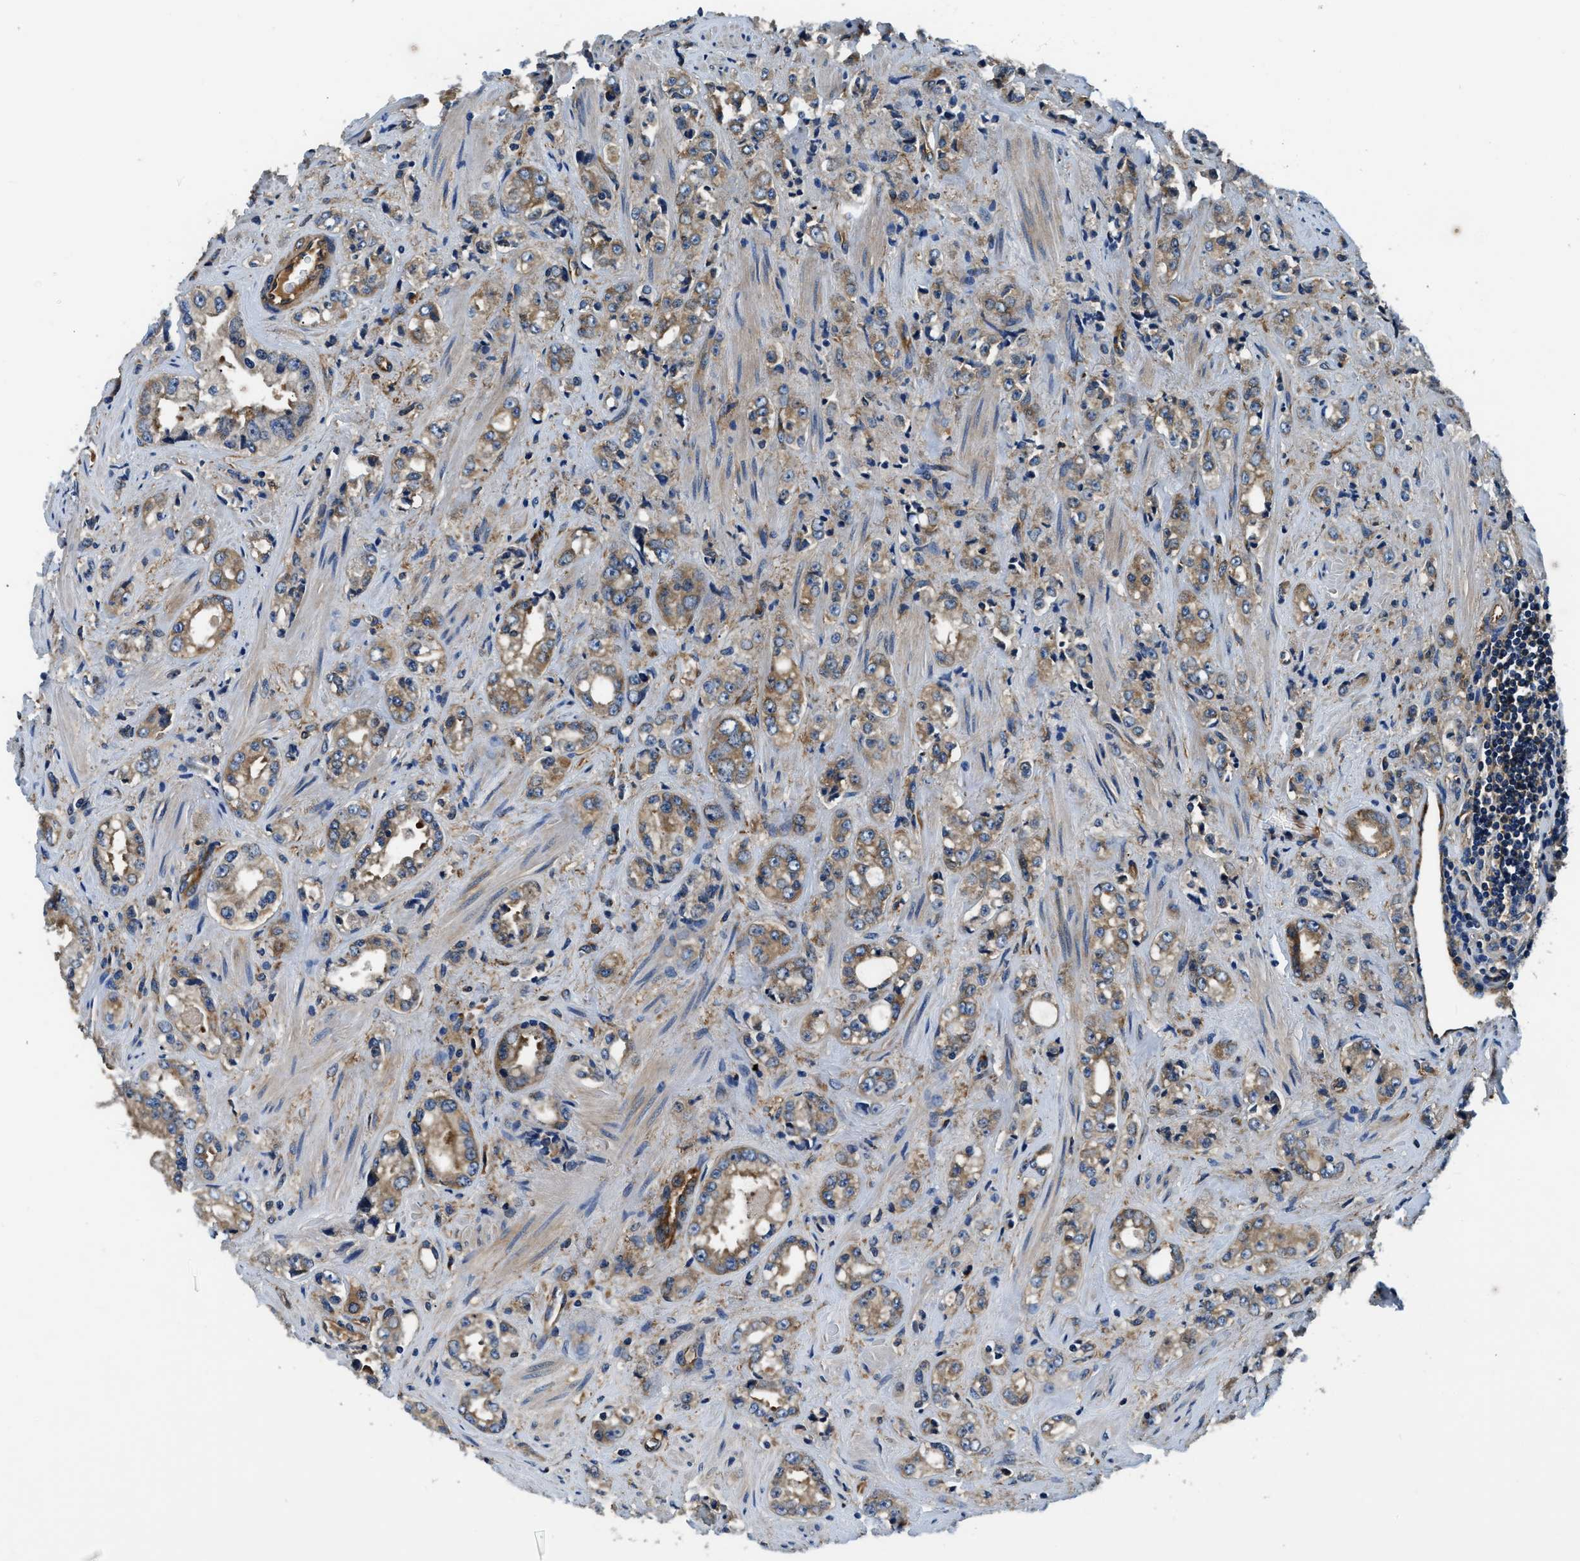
{"staining": {"intensity": "weak", "quantity": "25%-75%", "location": "cytoplasmic/membranous"}, "tissue": "prostate cancer", "cell_type": "Tumor cells", "image_type": "cancer", "snomed": [{"axis": "morphology", "description": "Adenocarcinoma, High grade"}, {"axis": "topography", "description": "Prostate"}], "caption": "Prostate cancer (adenocarcinoma (high-grade)) stained for a protein (brown) reveals weak cytoplasmic/membranous positive positivity in approximately 25%-75% of tumor cells.", "gene": "EEA1", "patient": {"sex": "male", "age": 61}}